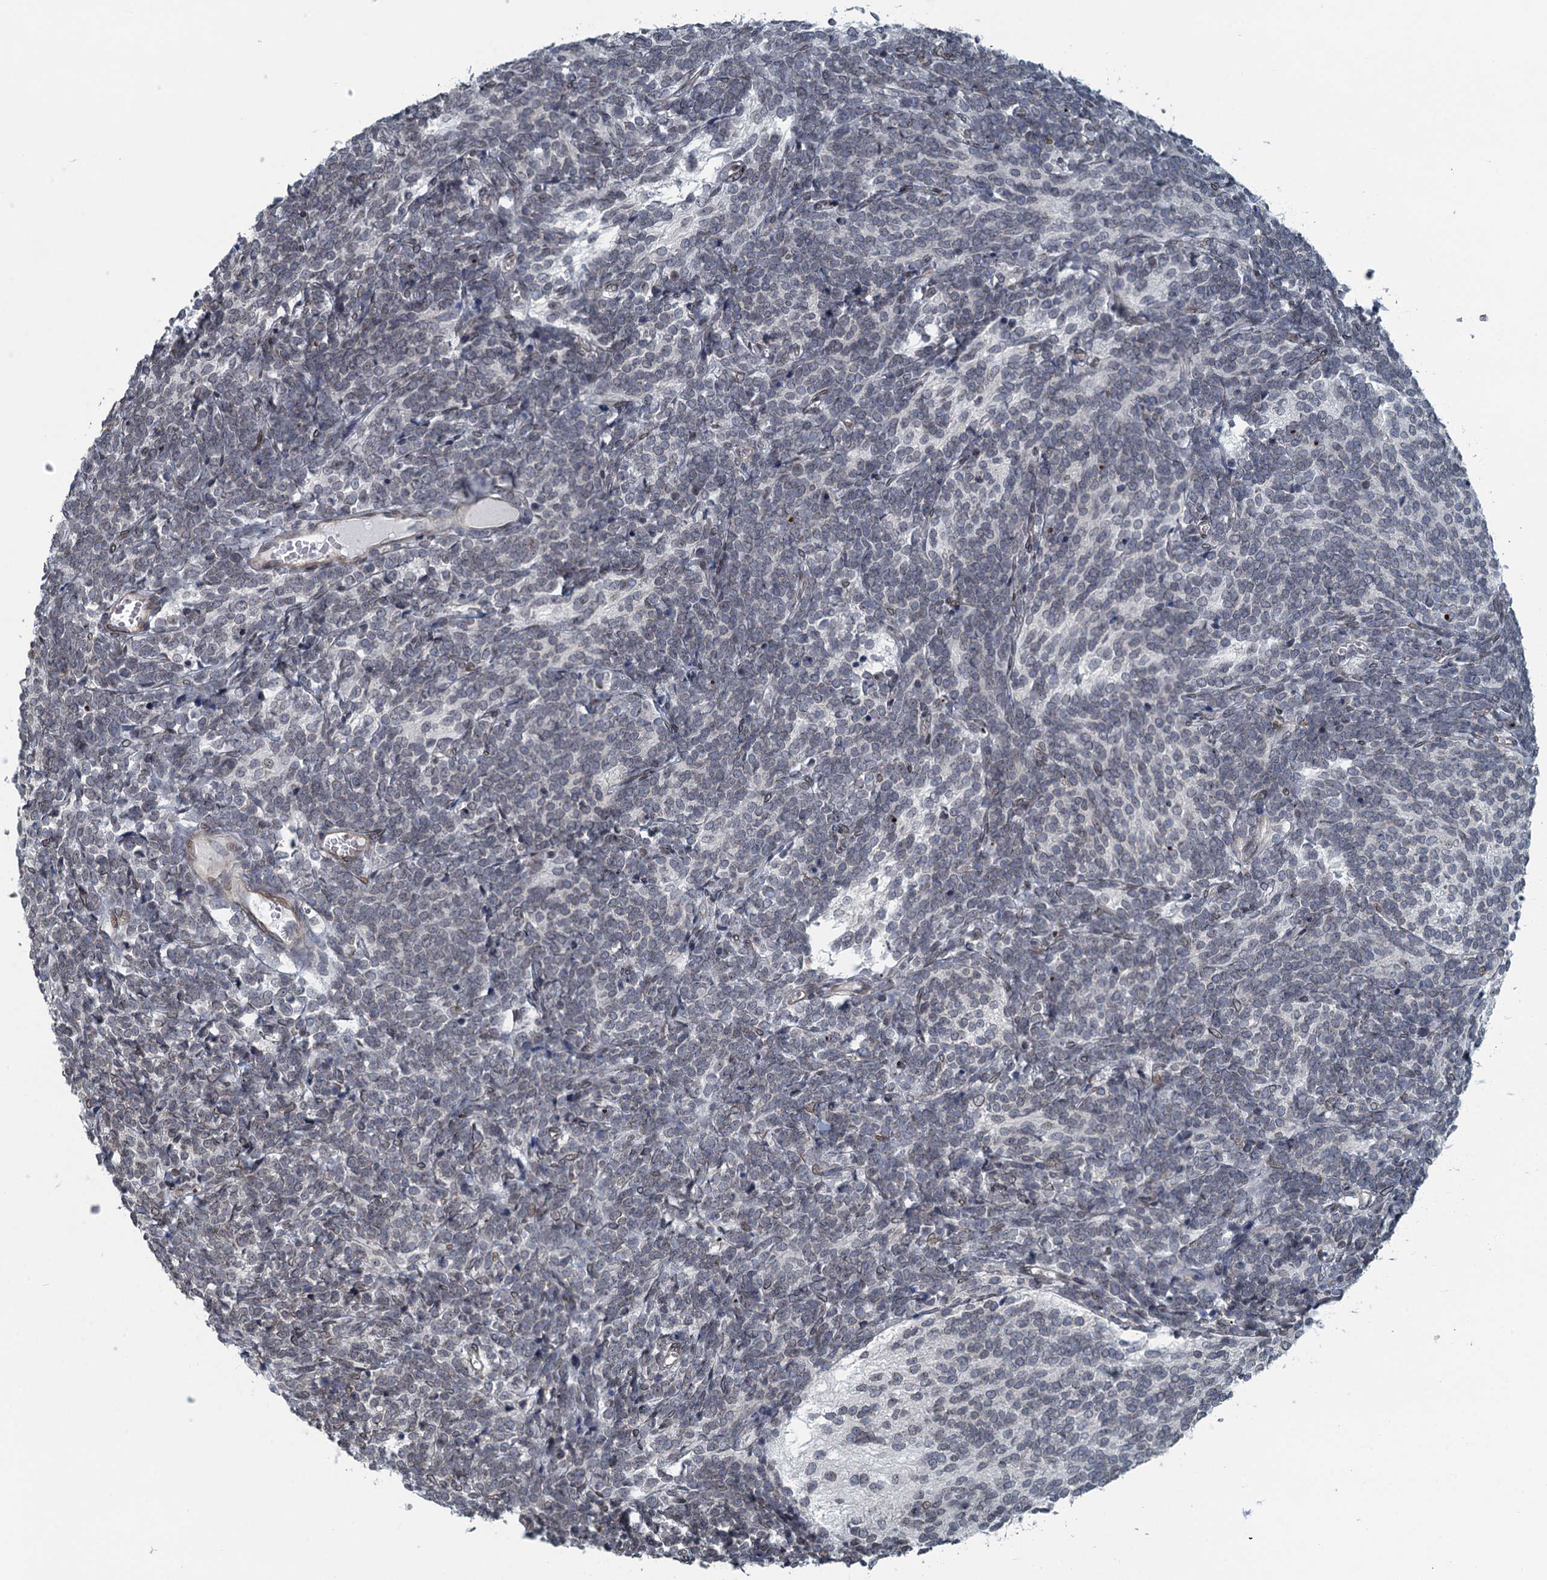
{"staining": {"intensity": "negative", "quantity": "none", "location": "none"}, "tissue": "glioma", "cell_type": "Tumor cells", "image_type": "cancer", "snomed": [{"axis": "morphology", "description": "Glioma, malignant, Low grade"}, {"axis": "topography", "description": "Brain"}], "caption": "DAB (3,3'-diaminobenzidine) immunohistochemical staining of human malignant glioma (low-grade) shows no significant positivity in tumor cells.", "gene": "CCDC34", "patient": {"sex": "female", "age": 1}}